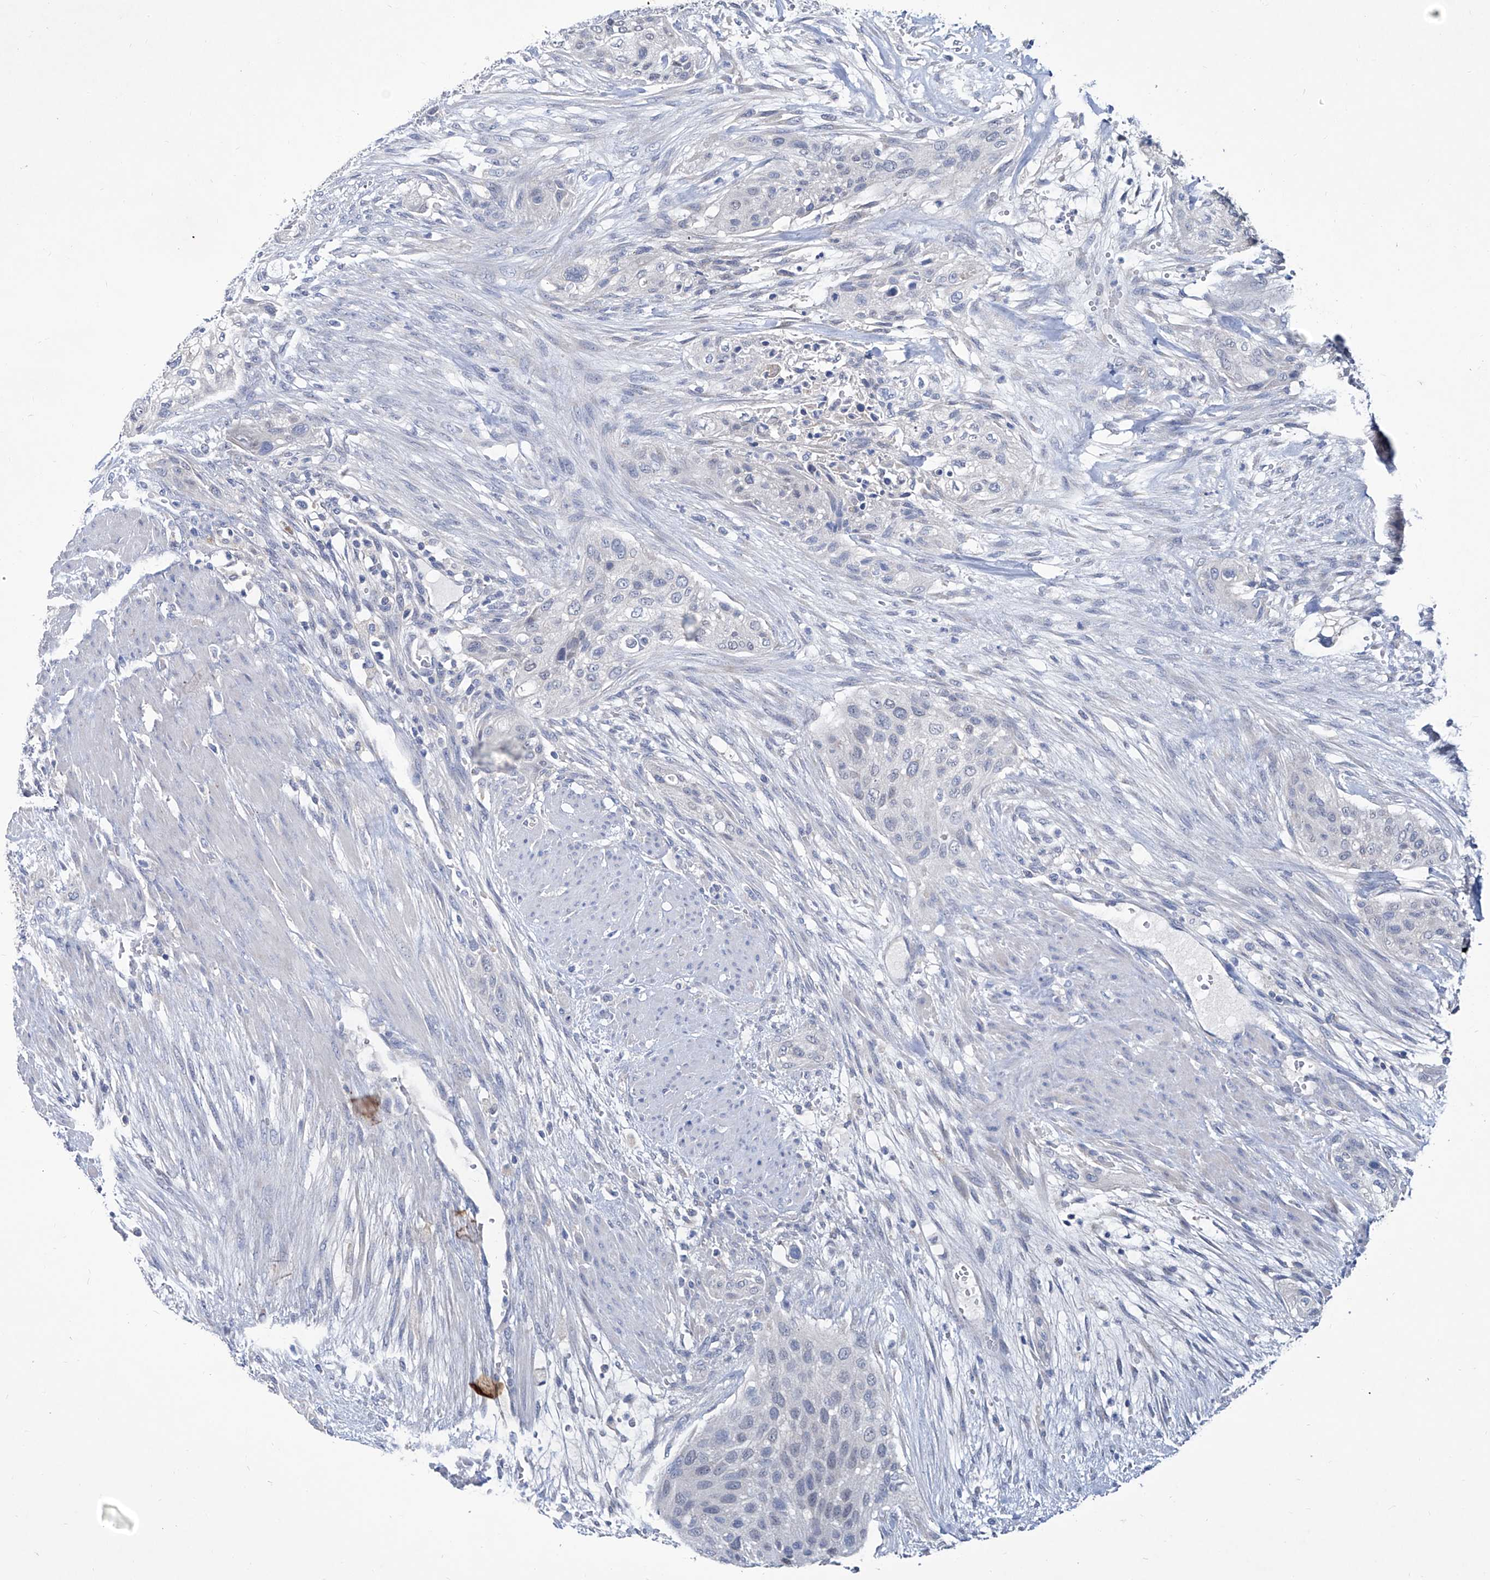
{"staining": {"intensity": "negative", "quantity": "none", "location": "none"}, "tissue": "urothelial cancer", "cell_type": "Tumor cells", "image_type": "cancer", "snomed": [{"axis": "morphology", "description": "Urothelial carcinoma, High grade"}, {"axis": "topography", "description": "Urinary bladder"}], "caption": "Tumor cells are negative for protein expression in human high-grade urothelial carcinoma.", "gene": "KLHL17", "patient": {"sex": "male", "age": 35}}